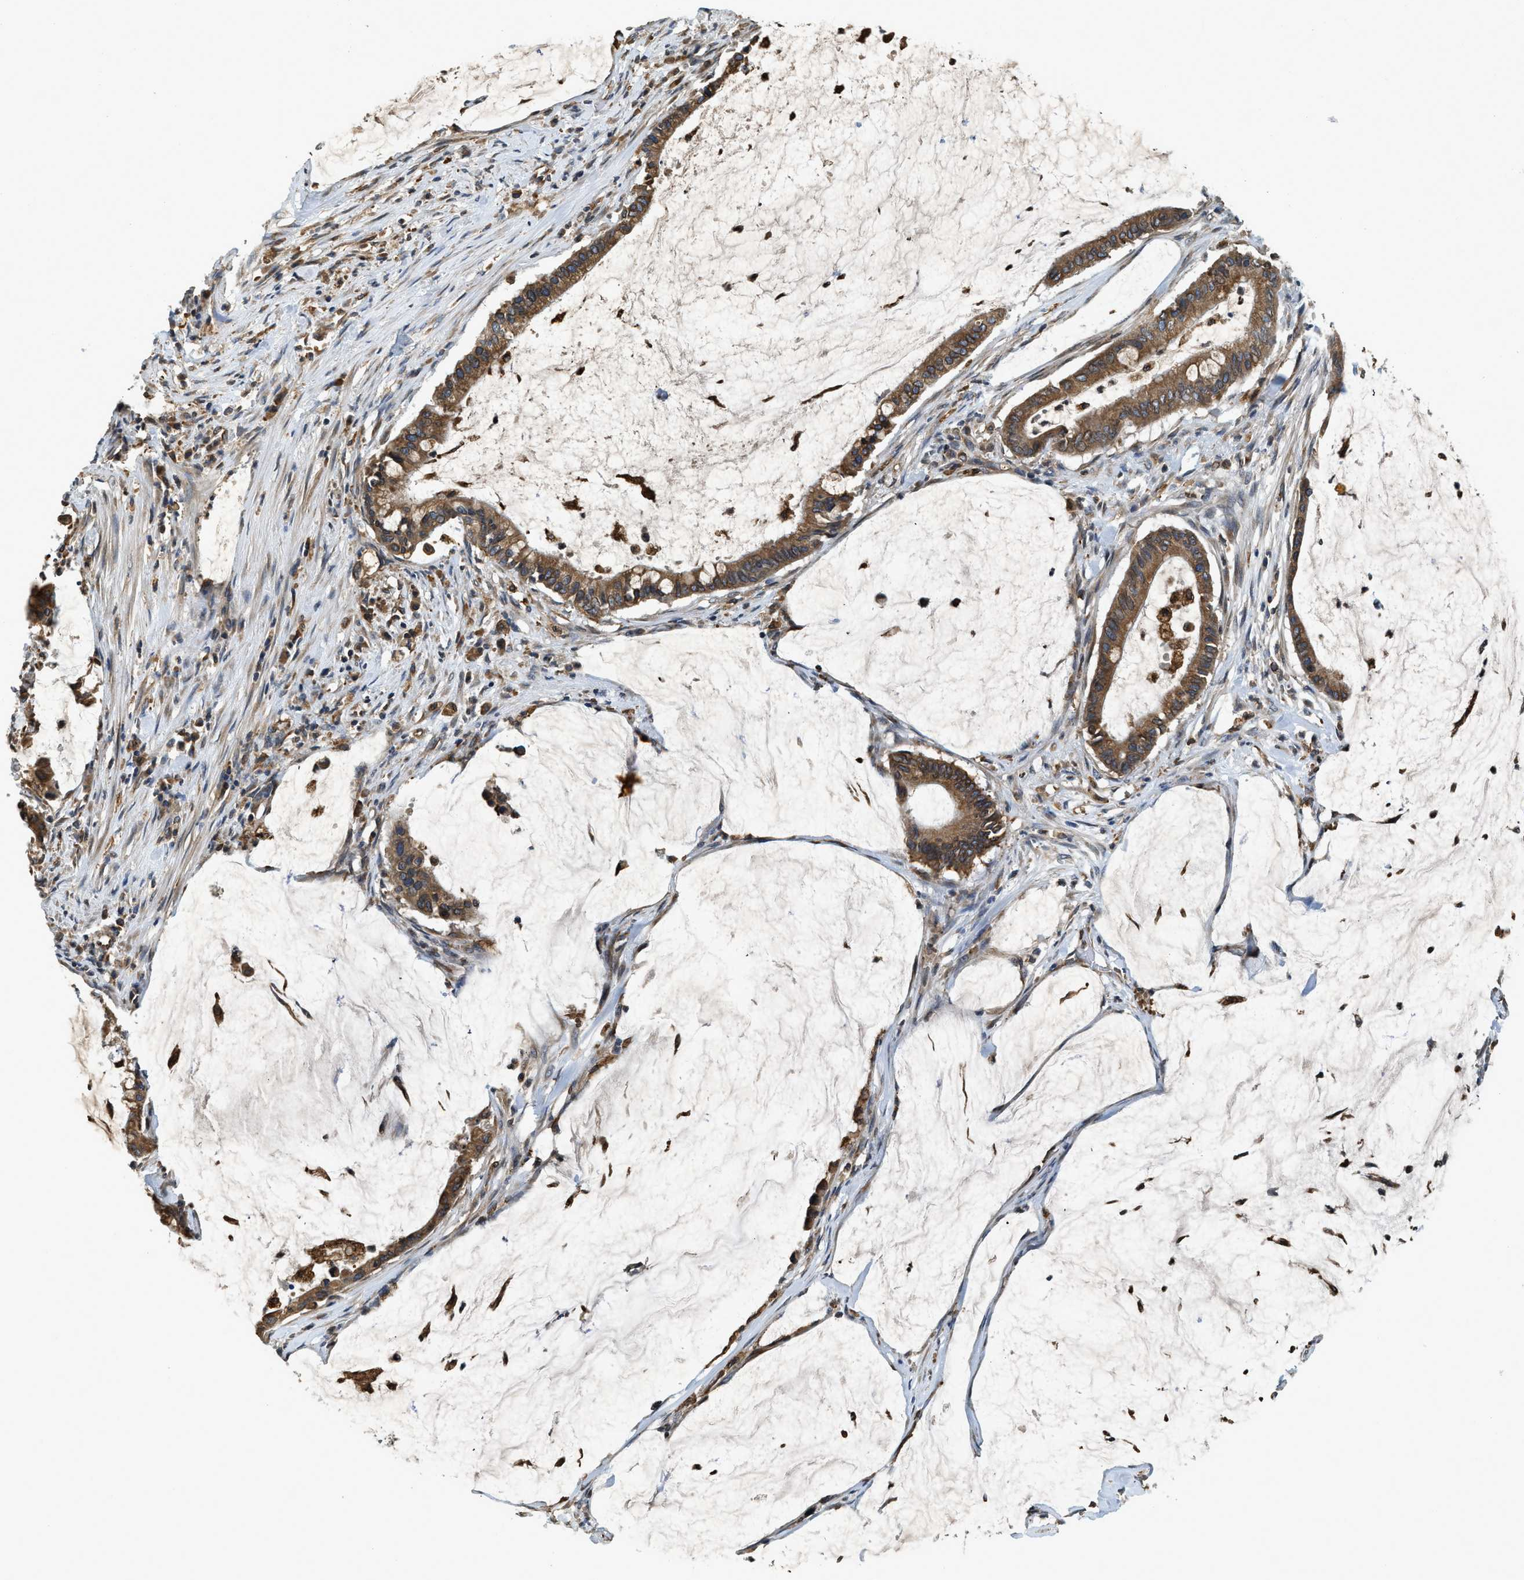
{"staining": {"intensity": "moderate", "quantity": ">75%", "location": "cytoplasmic/membranous"}, "tissue": "pancreatic cancer", "cell_type": "Tumor cells", "image_type": "cancer", "snomed": [{"axis": "morphology", "description": "Adenocarcinoma, NOS"}, {"axis": "topography", "description": "Pancreas"}], "caption": "A brown stain shows moderate cytoplasmic/membranous positivity of a protein in adenocarcinoma (pancreatic) tumor cells.", "gene": "BCAP31", "patient": {"sex": "male", "age": 41}}